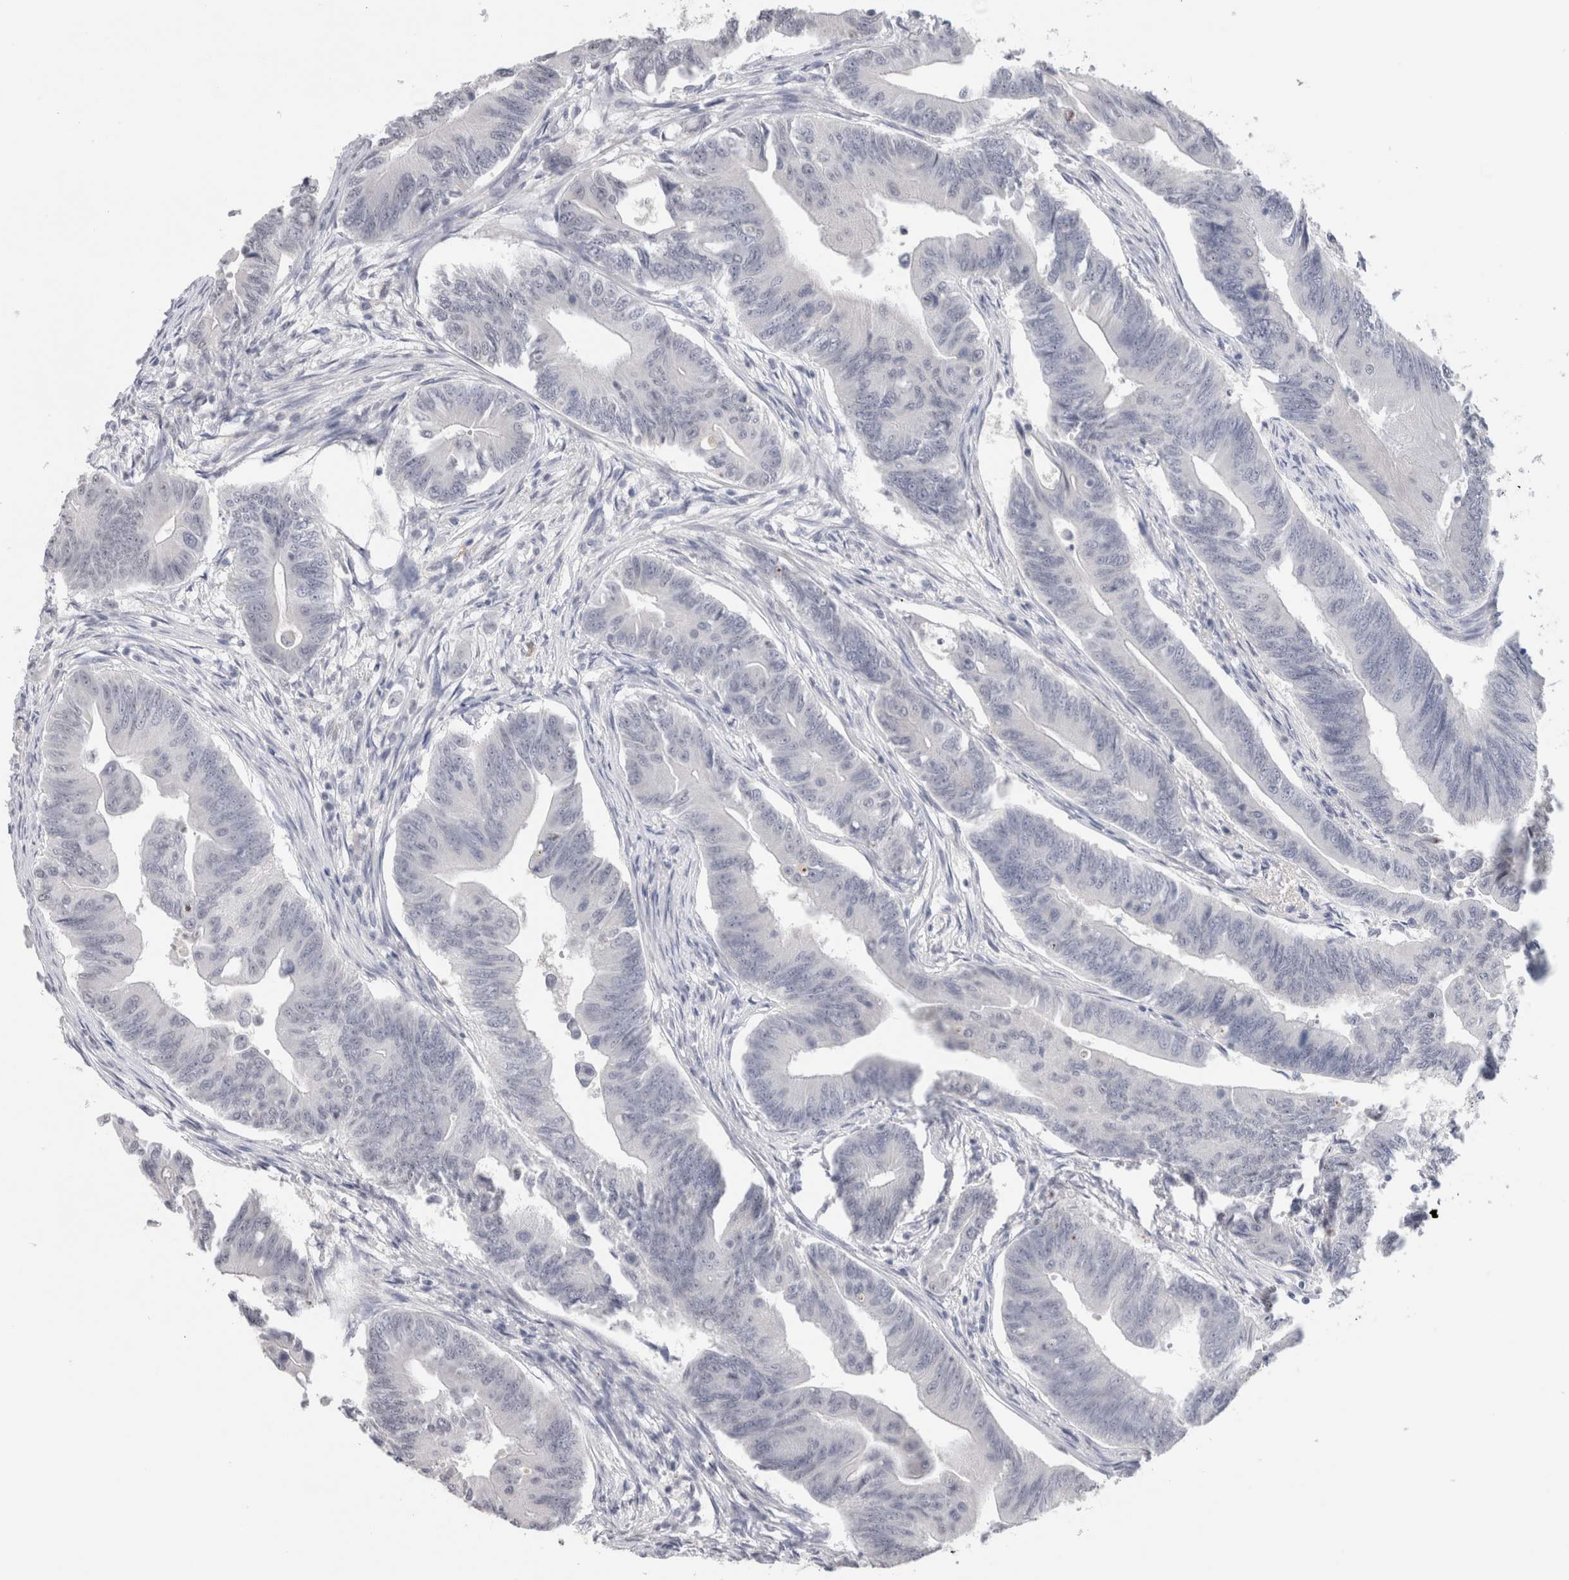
{"staining": {"intensity": "negative", "quantity": "none", "location": "none"}, "tissue": "colorectal cancer", "cell_type": "Tumor cells", "image_type": "cancer", "snomed": [{"axis": "morphology", "description": "Adenoma, NOS"}, {"axis": "morphology", "description": "Adenocarcinoma, NOS"}, {"axis": "topography", "description": "Colon"}], "caption": "Immunohistochemistry of human colorectal cancer demonstrates no positivity in tumor cells.", "gene": "CADM3", "patient": {"sex": "male", "age": 79}}